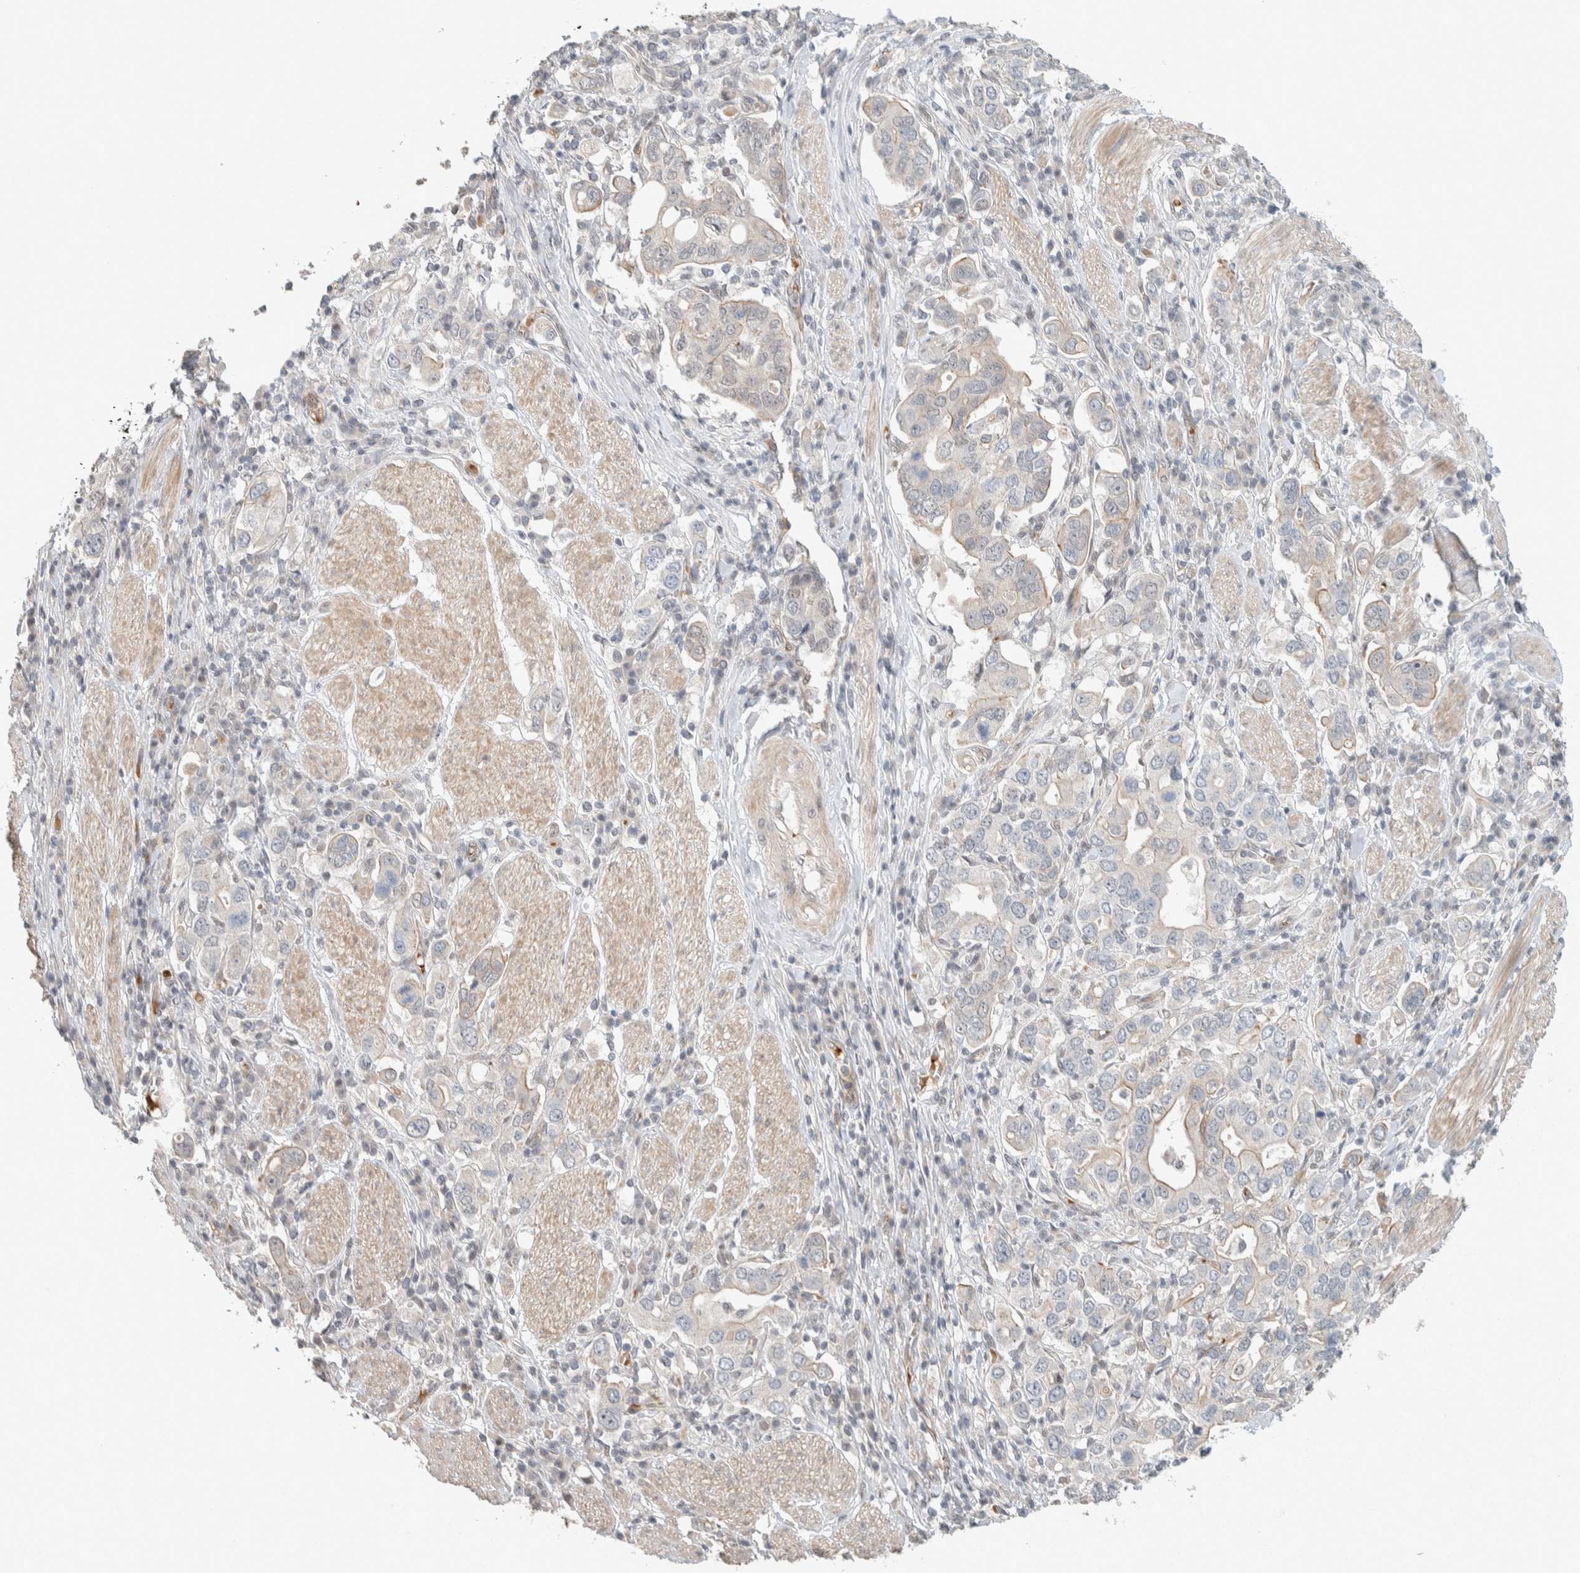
{"staining": {"intensity": "weak", "quantity": "<25%", "location": "cytoplasmic/membranous"}, "tissue": "stomach cancer", "cell_type": "Tumor cells", "image_type": "cancer", "snomed": [{"axis": "morphology", "description": "Adenocarcinoma, NOS"}, {"axis": "topography", "description": "Stomach, upper"}], "caption": "Immunohistochemistry histopathology image of stomach cancer stained for a protein (brown), which shows no positivity in tumor cells.", "gene": "ZBTB2", "patient": {"sex": "male", "age": 62}}